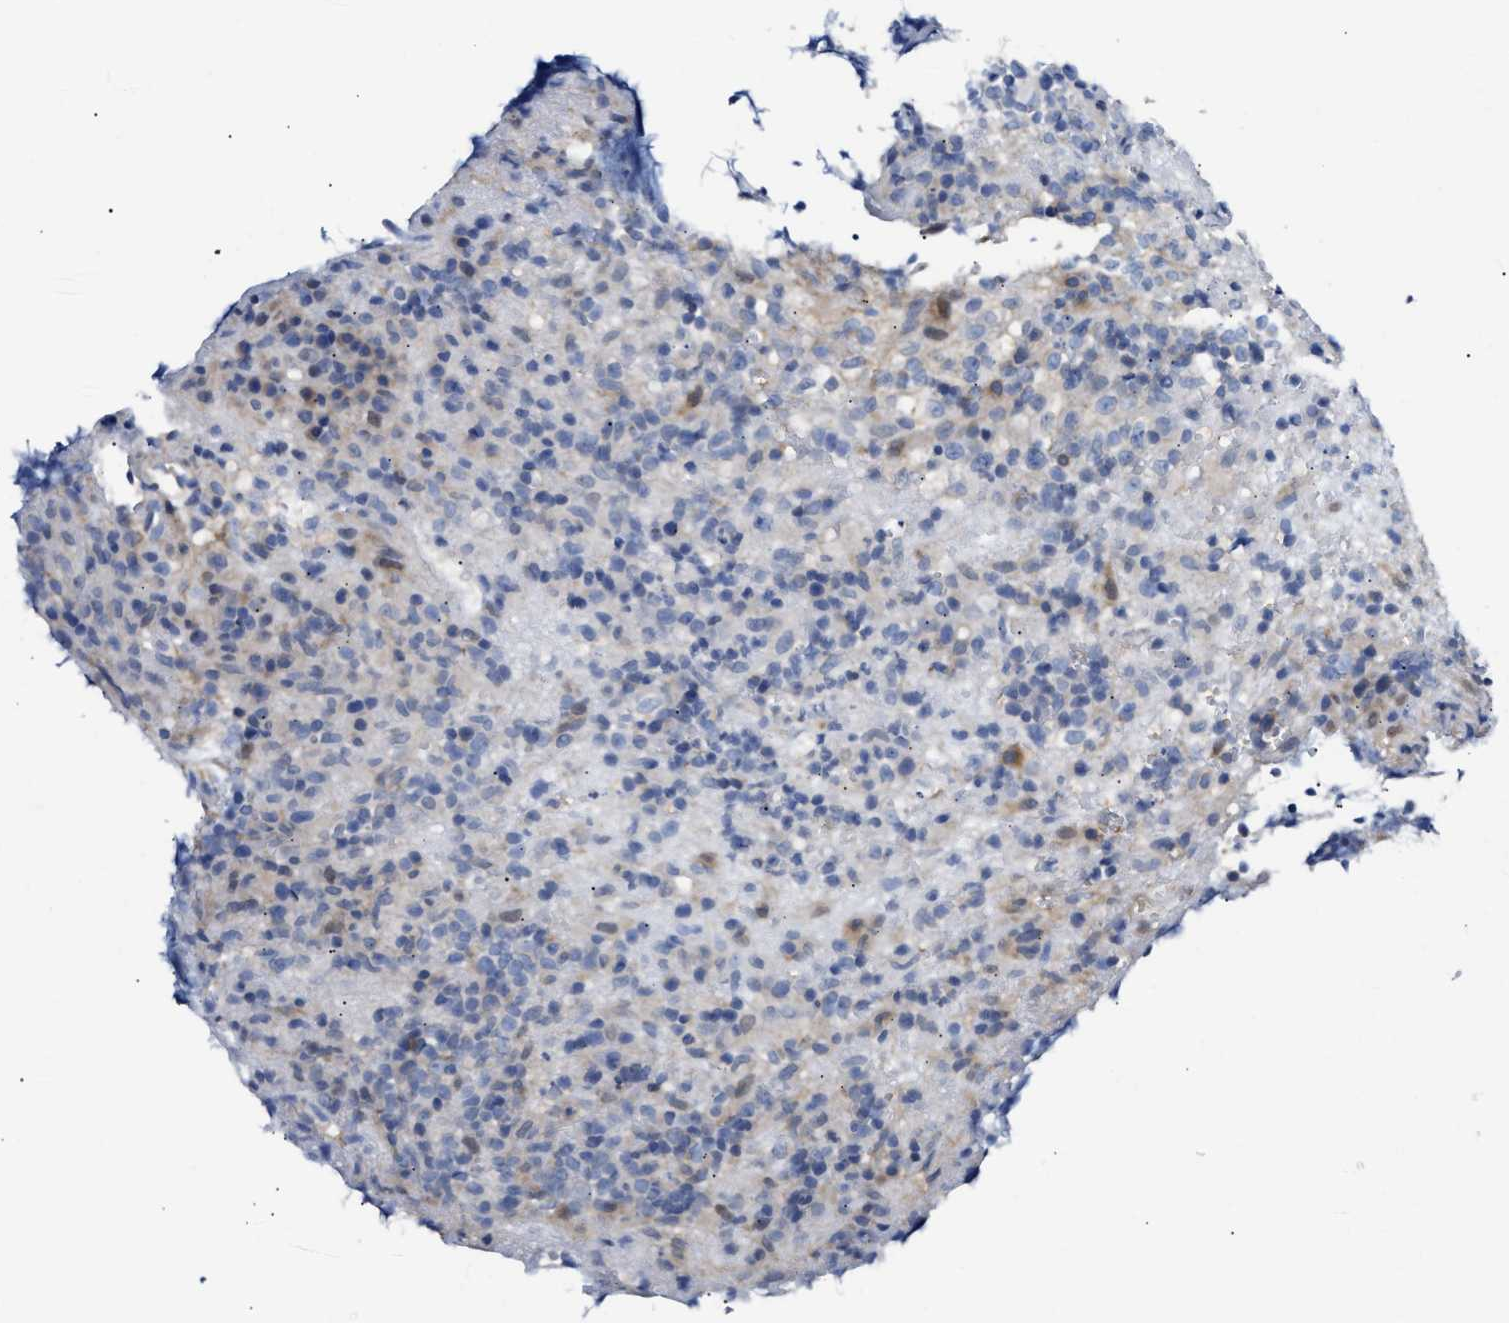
{"staining": {"intensity": "negative", "quantity": "none", "location": "none"}, "tissue": "lymphoma", "cell_type": "Tumor cells", "image_type": "cancer", "snomed": [{"axis": "morphology", "description": "Malignant lymphoma, non-Hodgkin's type, High grade"}, {"axis": "topography", "description": "Lymph node"}], "caption": "A micrograph of human malignant lymphoma, non-Hodgkin's type (high-grade) is negative for staining in tumor cells.", "gene": "FHL1", "patient": {"sex": "female", "age": 76}}